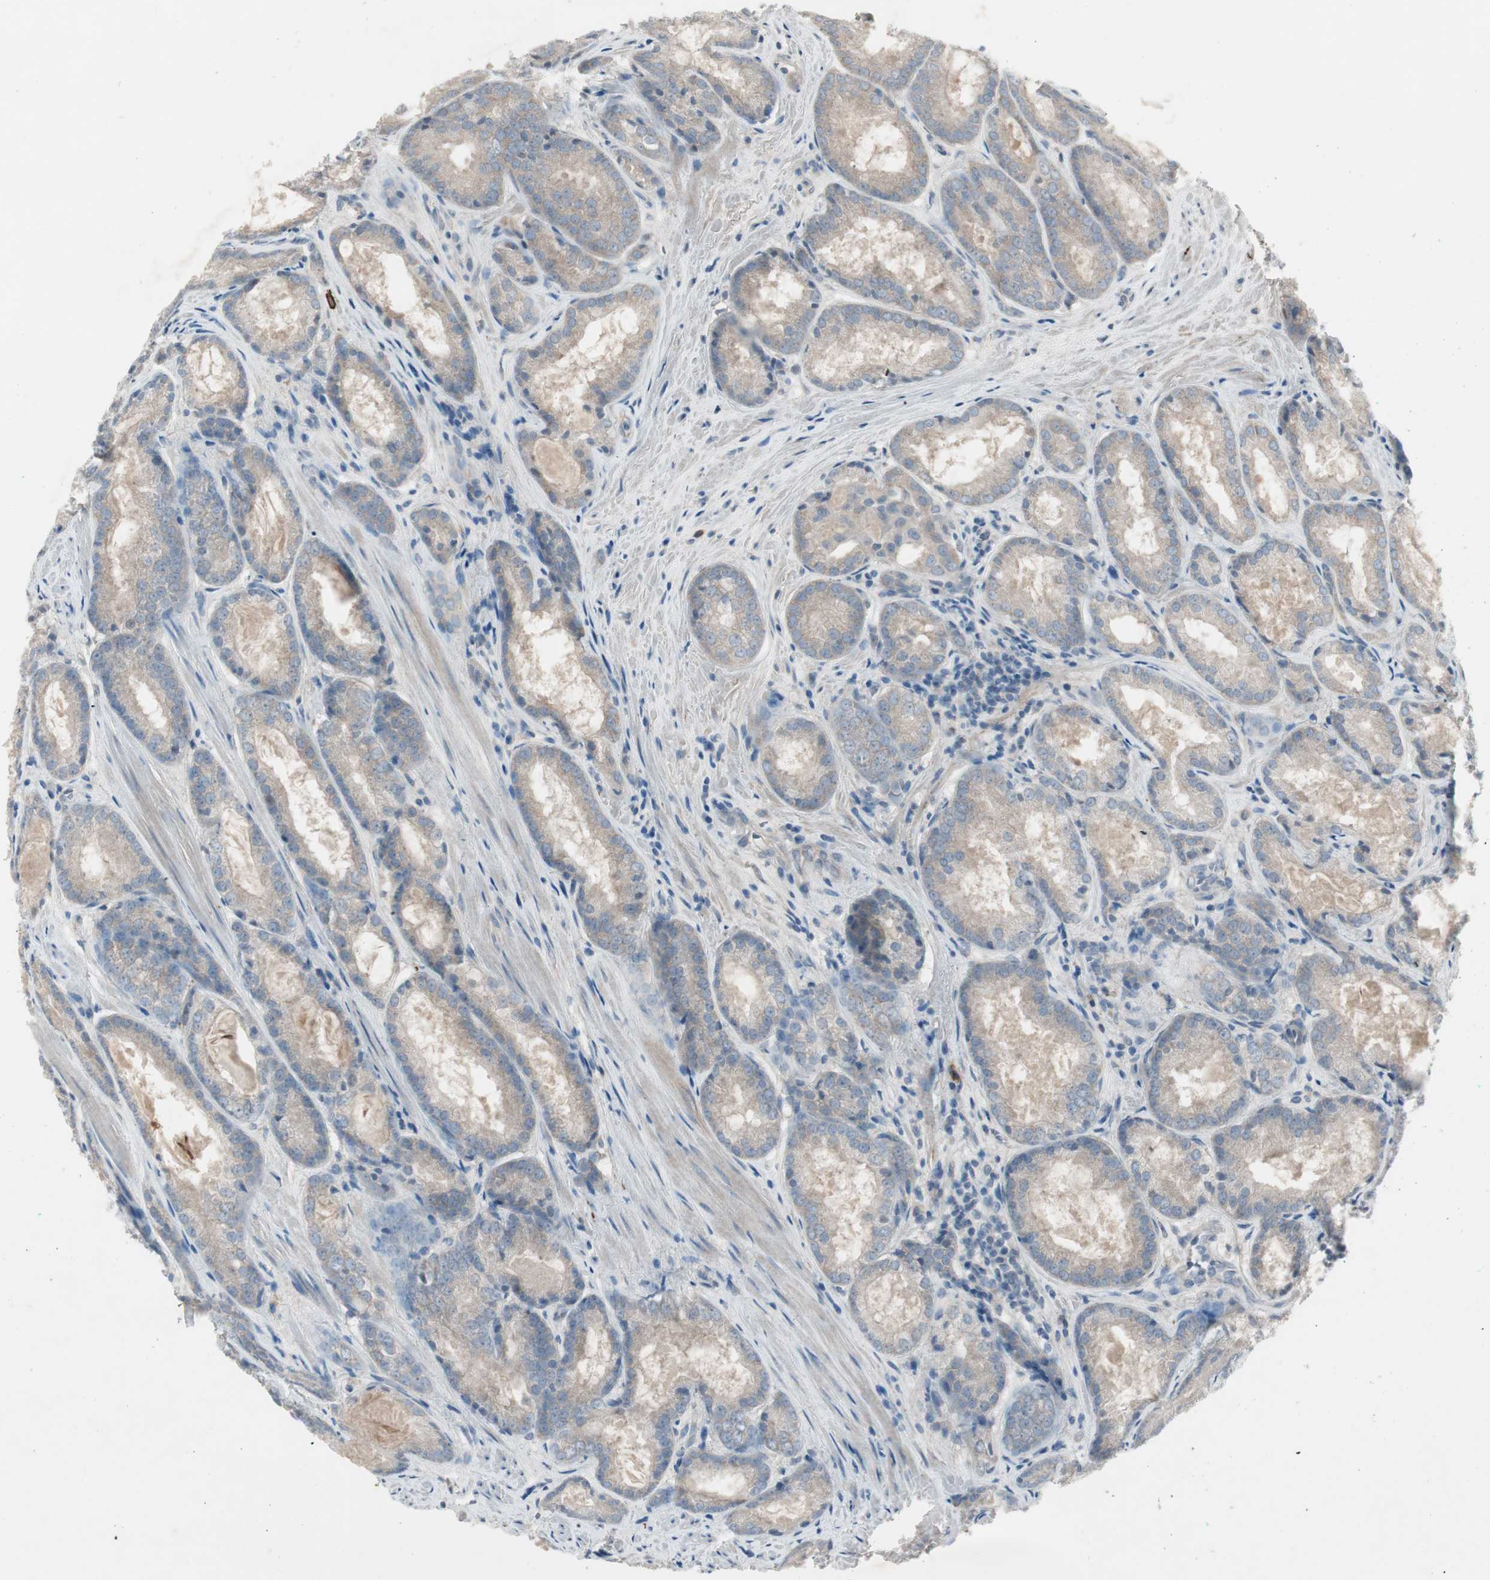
{"staining": {"intensity": "weak", "quantity": ">75%", "location": "cytoplasmic/membranous"}, "tissue": "prostate cancer", "cell_type": "Tumor cells", "image_type": "cancer", "snomed": [{"axis": "morphology", "description": "Adenocarcinoma, Low grade"}, {"axis": "topography", "description": "Prostate"}], "caption": "Immunohistochemistry (IHC) (DAB) staining of prostate cancer shows weak cytoplasmic/membranous protein expression in approximately >75% of tumor cells.", "gene": "MAPRE3", "patient": {"sex": "male", "age": 64}}